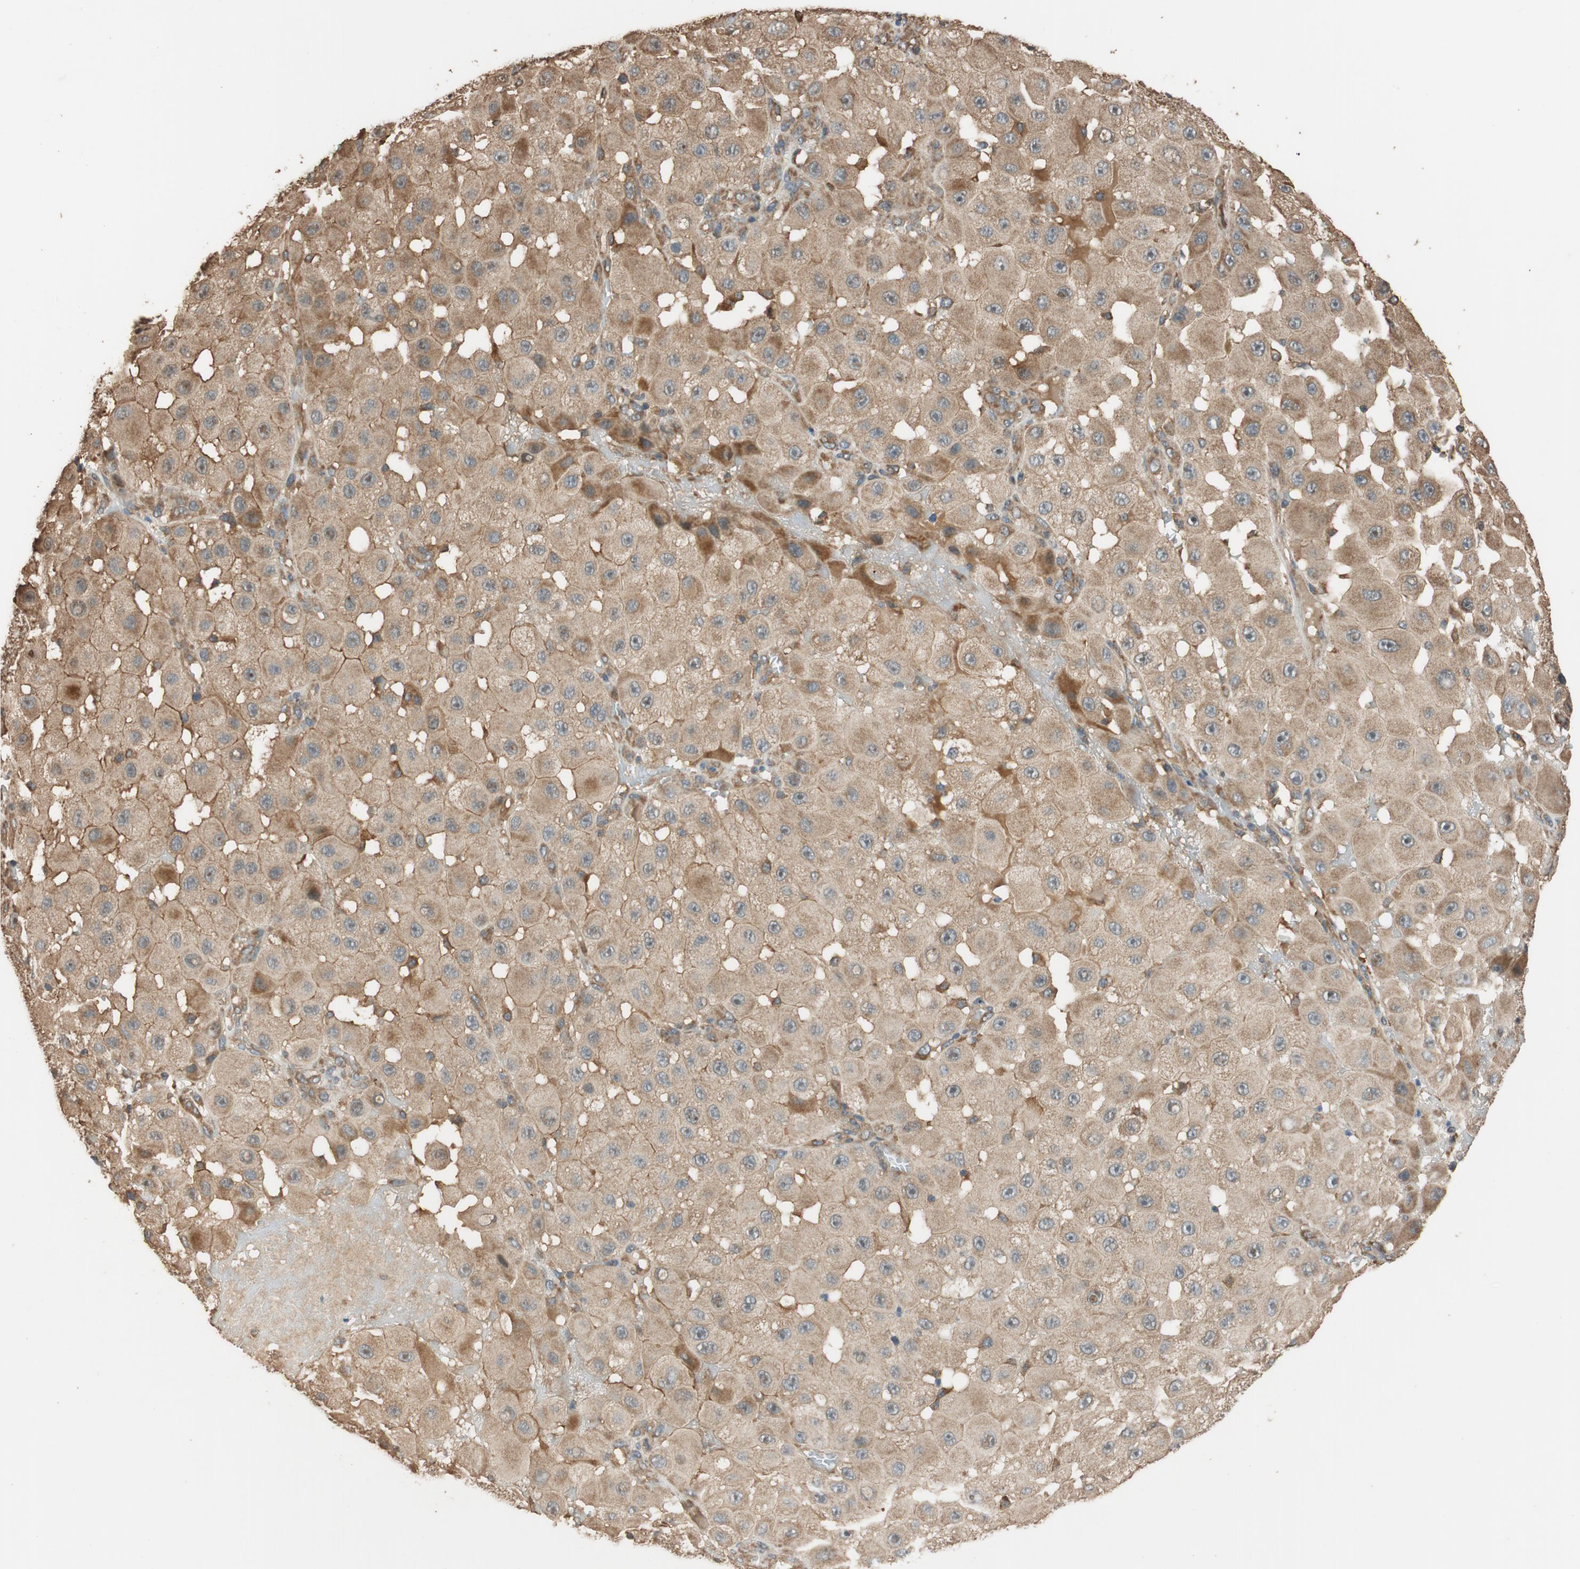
{"staining": {"intensity": "moderate", "quantity": "25%-75%", "location": "cytoplasmic/membranous"}, "tissue": "melanoma", "cell_type": "Tumor cells", "image_type": "cancer", "snomed": [{"axis": "morphology", "description": "Malignant melanoma, NOS"}, {"axis": "topography", "description": "Skin"}], "caption": "The histopathology image reveals staining of malignant melanoma, revealing moderate cytoplasmic/membranous protein expression (brown color) within tumor cells.", "gene": "MST1R", "patient": {"sex": "female", "age": 81}}